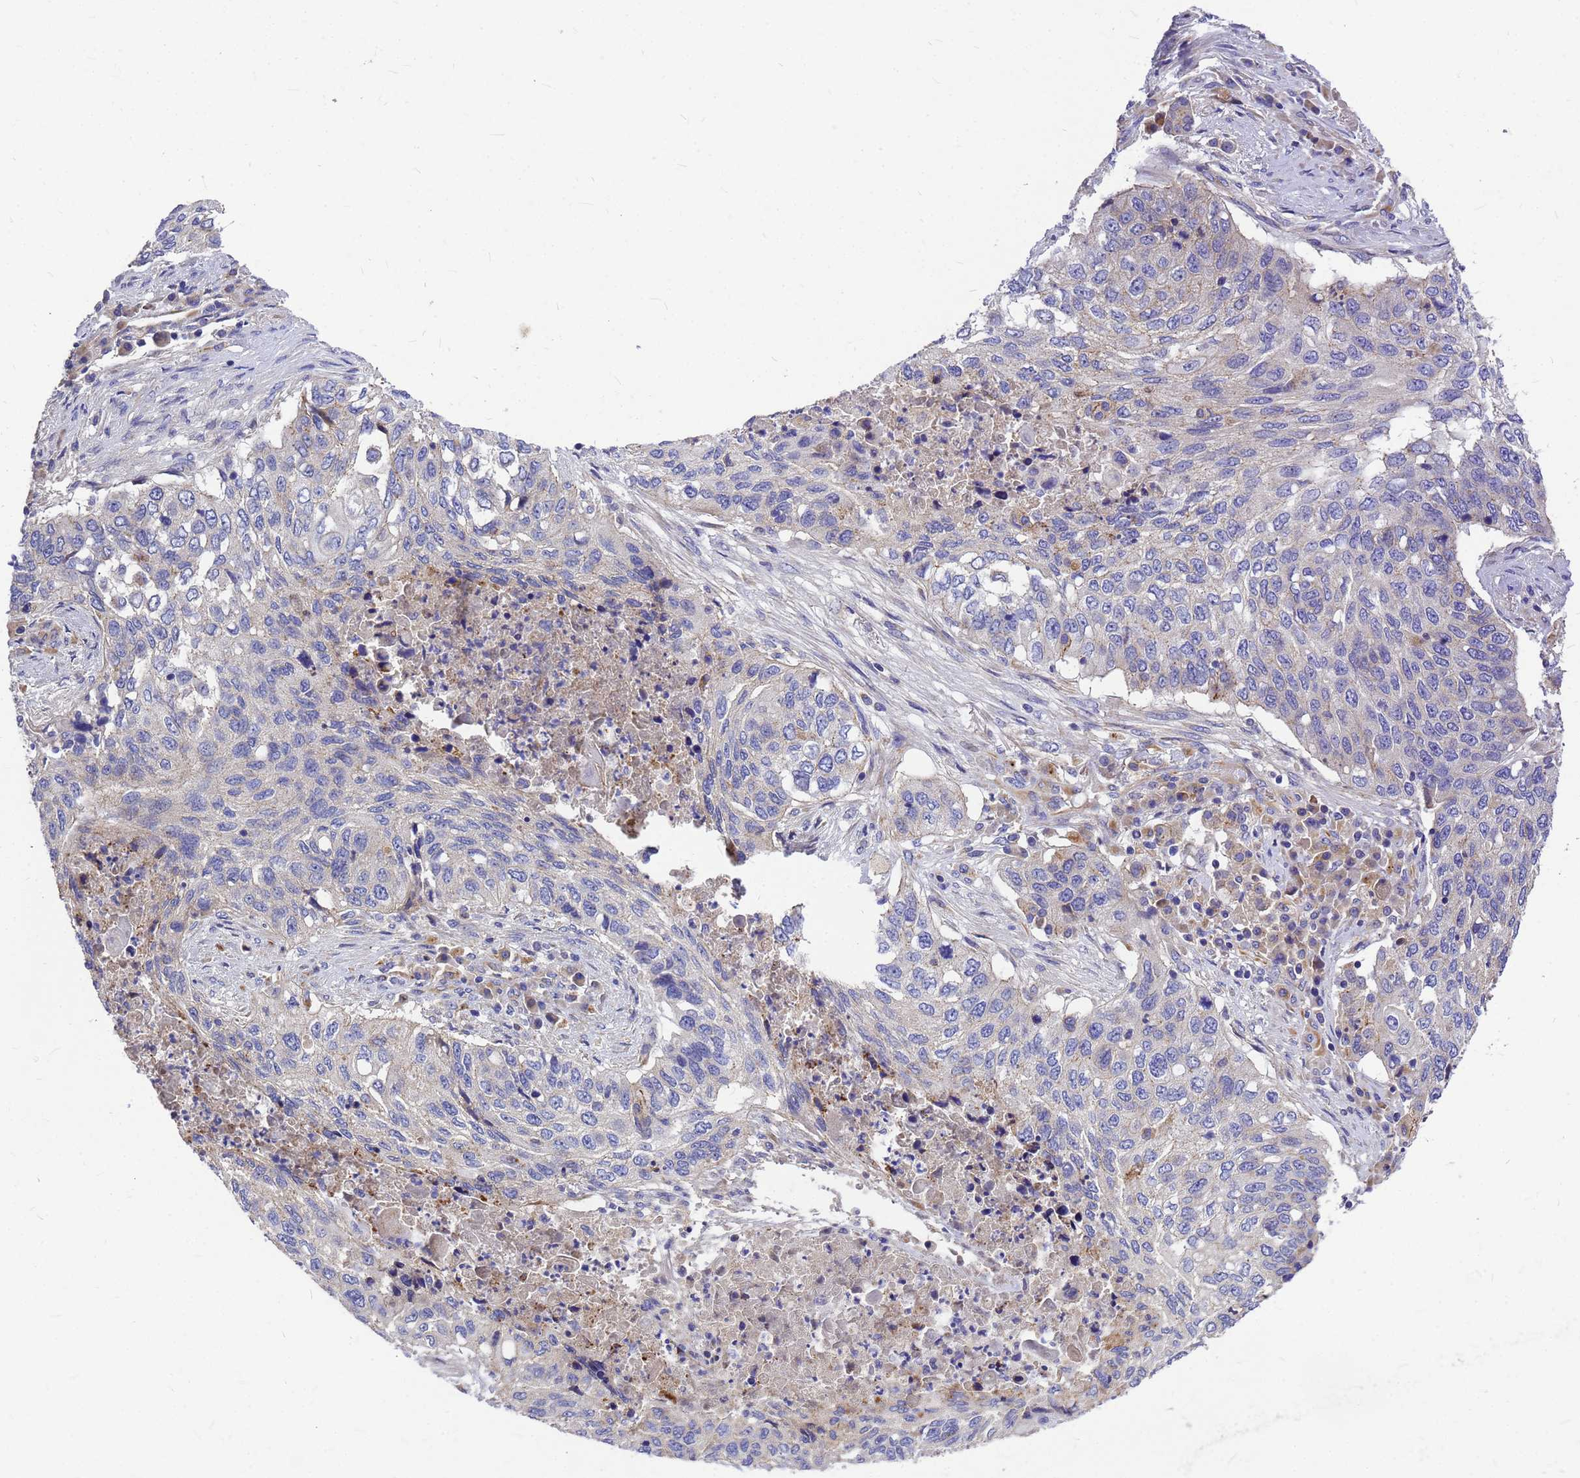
{"staining": {"intensity": "negative", "quantity": "none", "location": "none"}, "tissue": "lung cancer", "cell_type": "Tumor cells", "image_type": "cancer", "snomed": [{"axis": "morphology", "description": "Squamous cell carcinoma, NOS"}, {"axis": "topography", "description": "Lung"}], "caption": "Immunohistochemistry image of neoplastic tissue: human lung cancer stained with DAB displays no significant protein staining in tumor cells.", "gene": "FBXW5", "patient": {"sex": "female", "age": 63}}